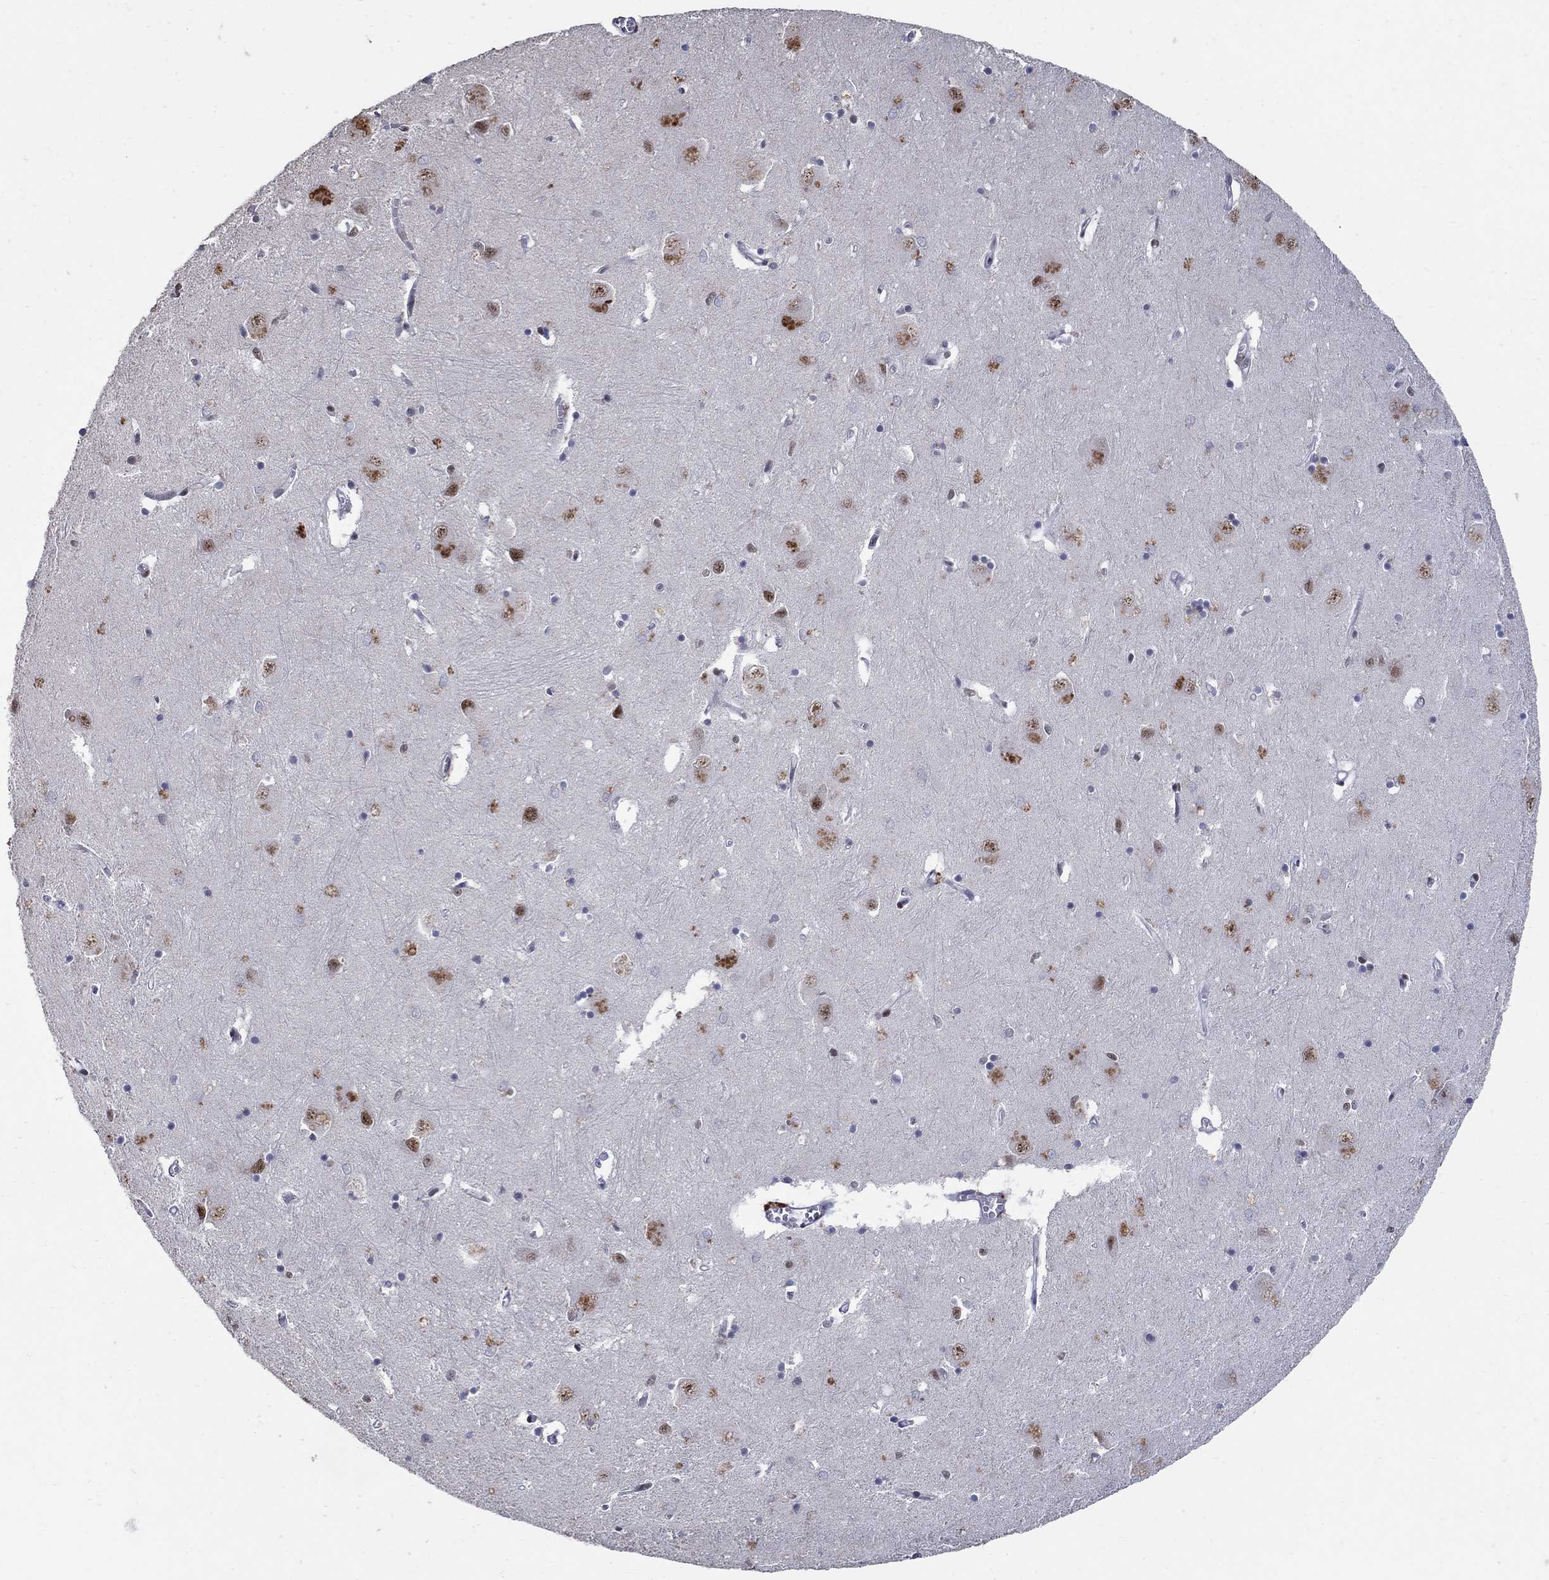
{"staining": {"intensity": "moderate", "quantity": "<25%", "location": "nuclear"}, "tissue": "caudate", "cell_type": "Glial cells", "image_type": "normal", "snomed": [{"axis": "morphology", "description": "Normal tissue, NOS"}, {"axis": "topography", "description": "Lateral ventricle wall"}], "caption": "Immunohistochemistry (IHC) image of benign caudate stained for a protein (brown), which exhibits low levels of moderate nuclear expression in approximately <25% of glial cells.", "gene": "PNISR", "patient": {"sex": "male", "age": 54}}